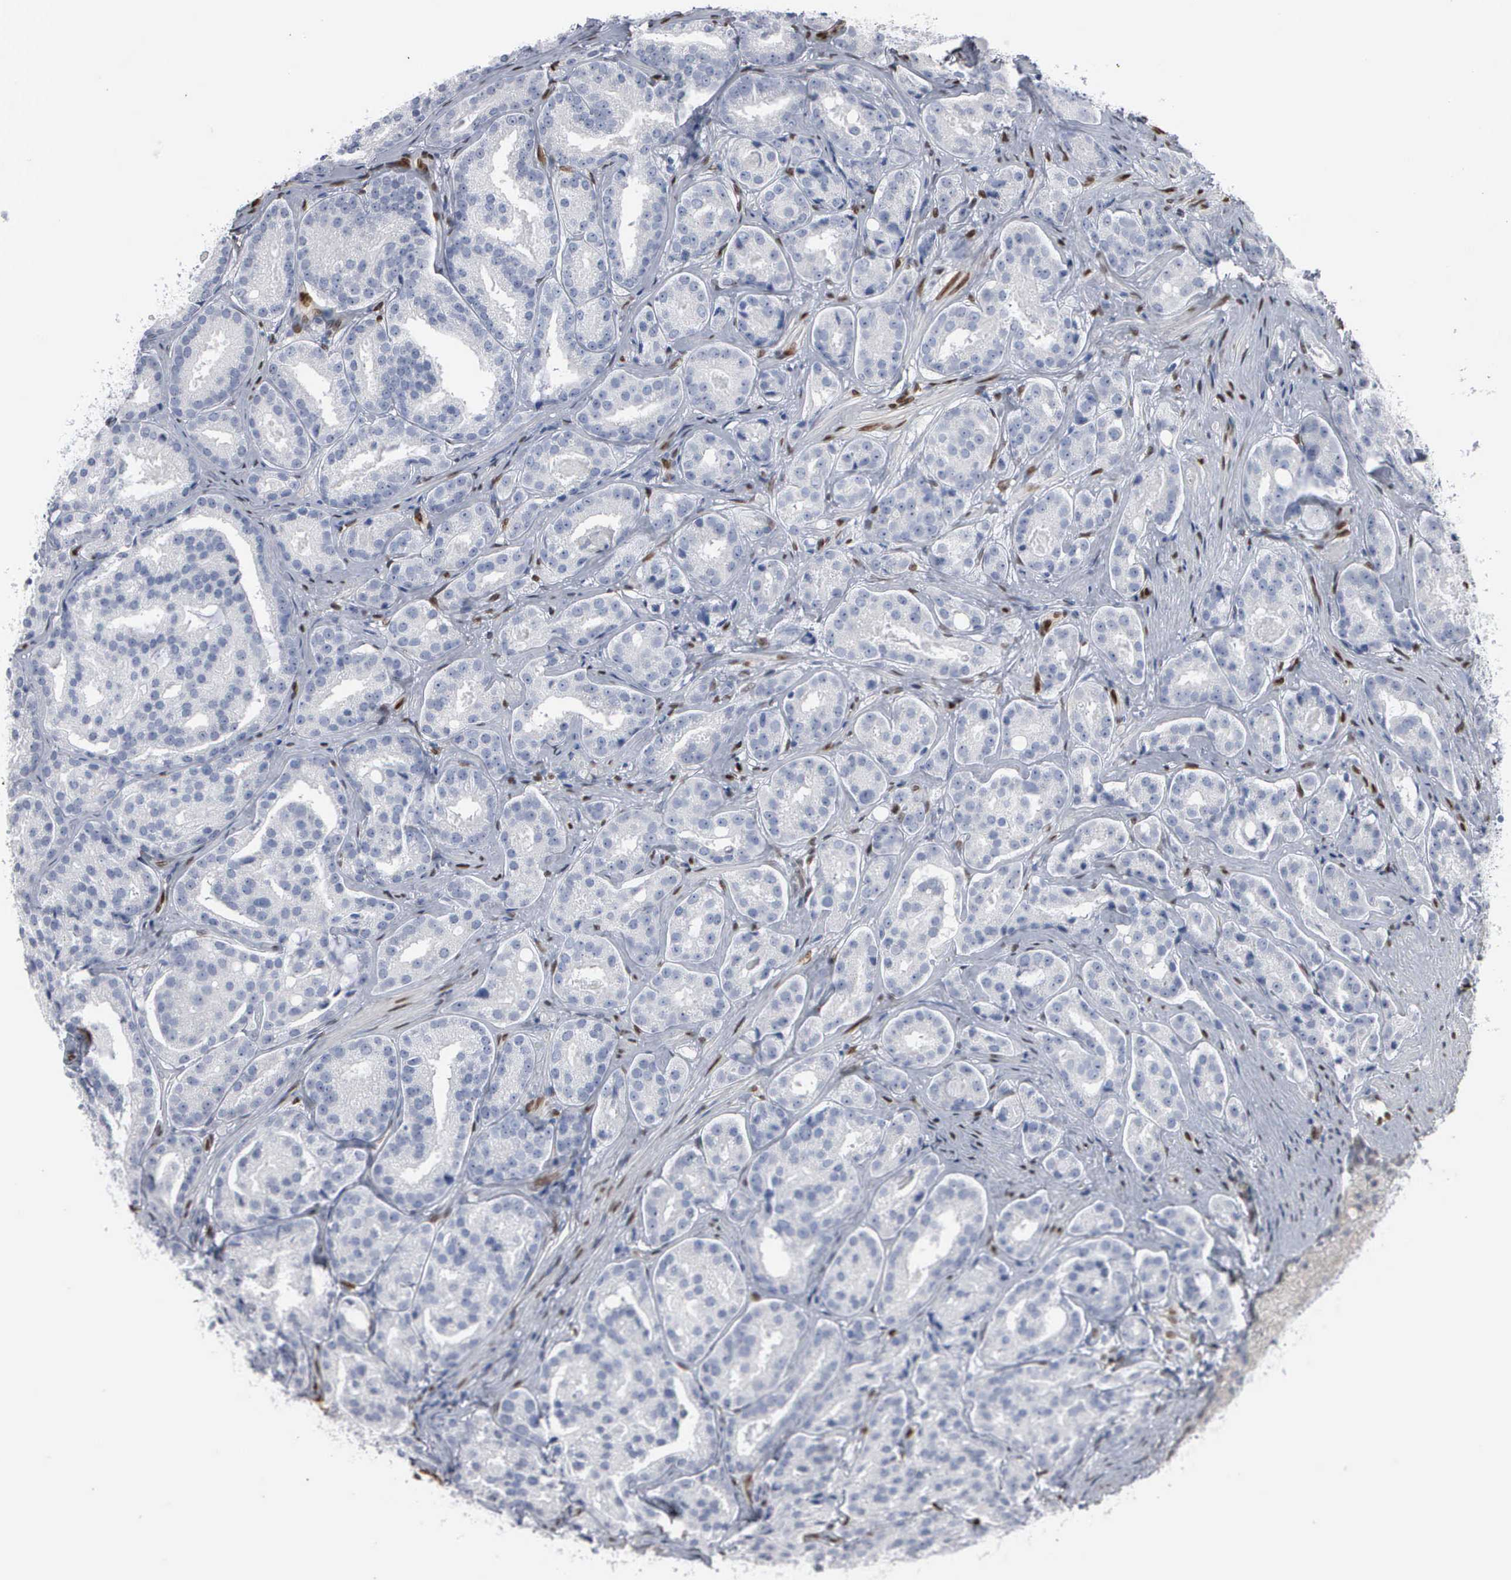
{"staining": {"intensity": "negative", "quantity": "none", "location": "none"}, "tissue": "prostate cancer", "cell_type": "Tumor cells", "image_type": "cancer", "snomed": [{"axis": "morphology", "description": "Adenocarcinoma, High grade"}, {"axis": "topography", "description": "Prostate"}], "caption": "High power microscopy histopathology image of an immunohistochemistry histopathology image of prostate cancer (adenocarcinoma (high-grade)), revealing no significant positivity in tumor cells. (Immunohistochemistry (ihc), brightfield microscopy, high magnification).", "gene": "FGF2", "patient": {"sex": "male", "age": 64}}